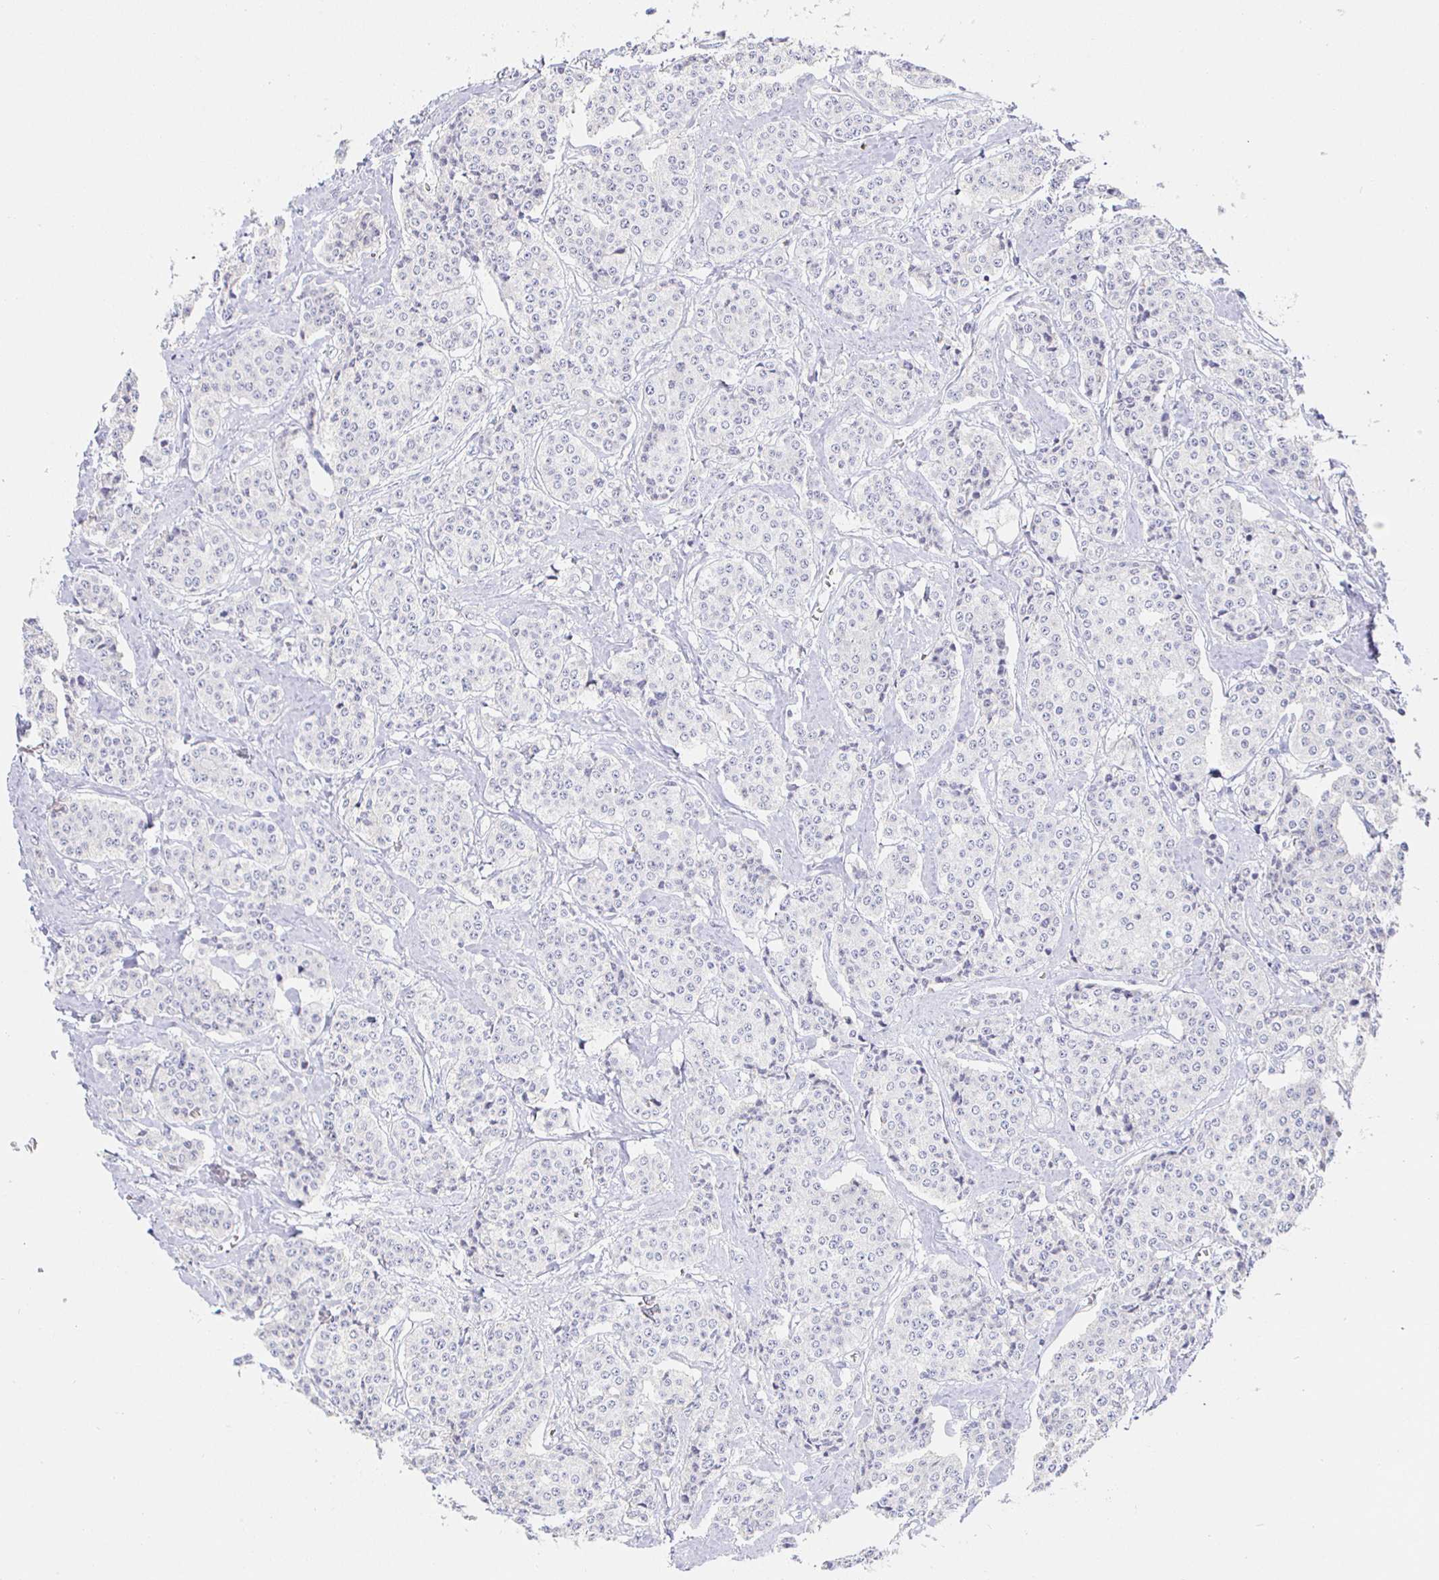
{"staining": {"intensity": "negative", "quantity": "none", "location": "none"}, "tissue": "carcinoid", "cell_type": "Tumor cells", "image_type": "cancer", "snomed": [{"axis": "morphology", "description": "Carcinoid, malignant, NOS"}, {"axis": "topography", "description": "Small intestine"}], "caption": "Carcinoid stained for a protein using immunohistochemistry (IHC) shows no positivity tumor cells.", "gene": "SYNGR4", "patient": {"sex": "female", "age": 64}}